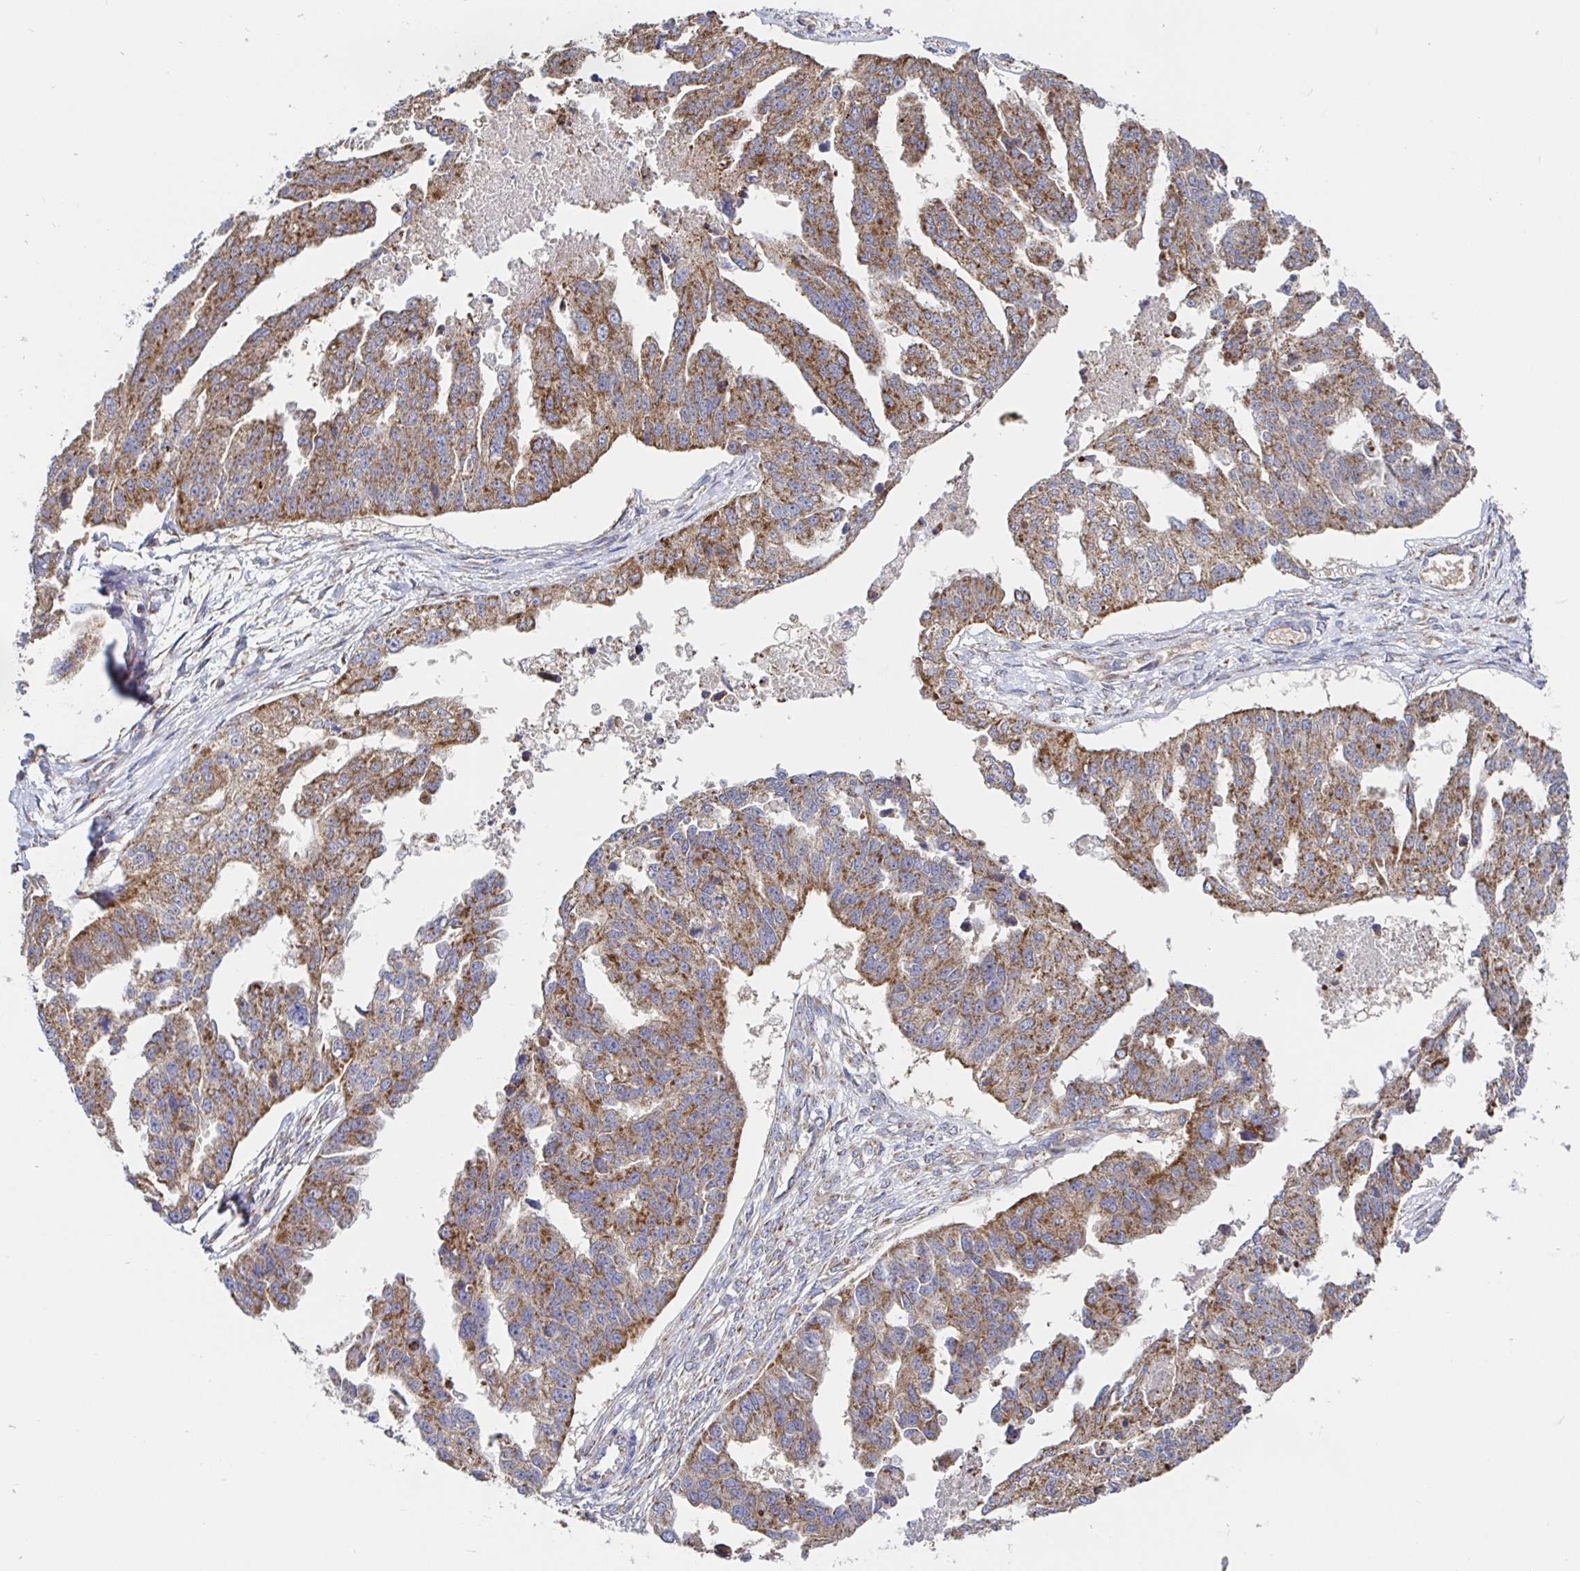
{"staining": {"intensity": "moderate", "quantity": ">75%", "location": "cytoplasmic/membranous"}, "tissue": "ovarian cancer", "cell_type": "Tumor cells", "image_type": "cancer", "snomed": [{"axis": "morphology", "description": "Cystadenocarcinoma, serous, NOS"}, {"axis": "topography", "description": "Ovary"}], "caption": "High-magnification brightfield microscopy of ovarian cancer (serous cystadenocarcinoma) stained with DAB (brown) and counterstained with hematoxylin (blue). tumor cells exhibit moderate cytoplasmic/membranous staining is identified in about>75% of cells. (DAB IHC with brightfield microscopy, high magnification).", "gene": "PRDX3", "patient": {"sex": "female", "age": 58}}